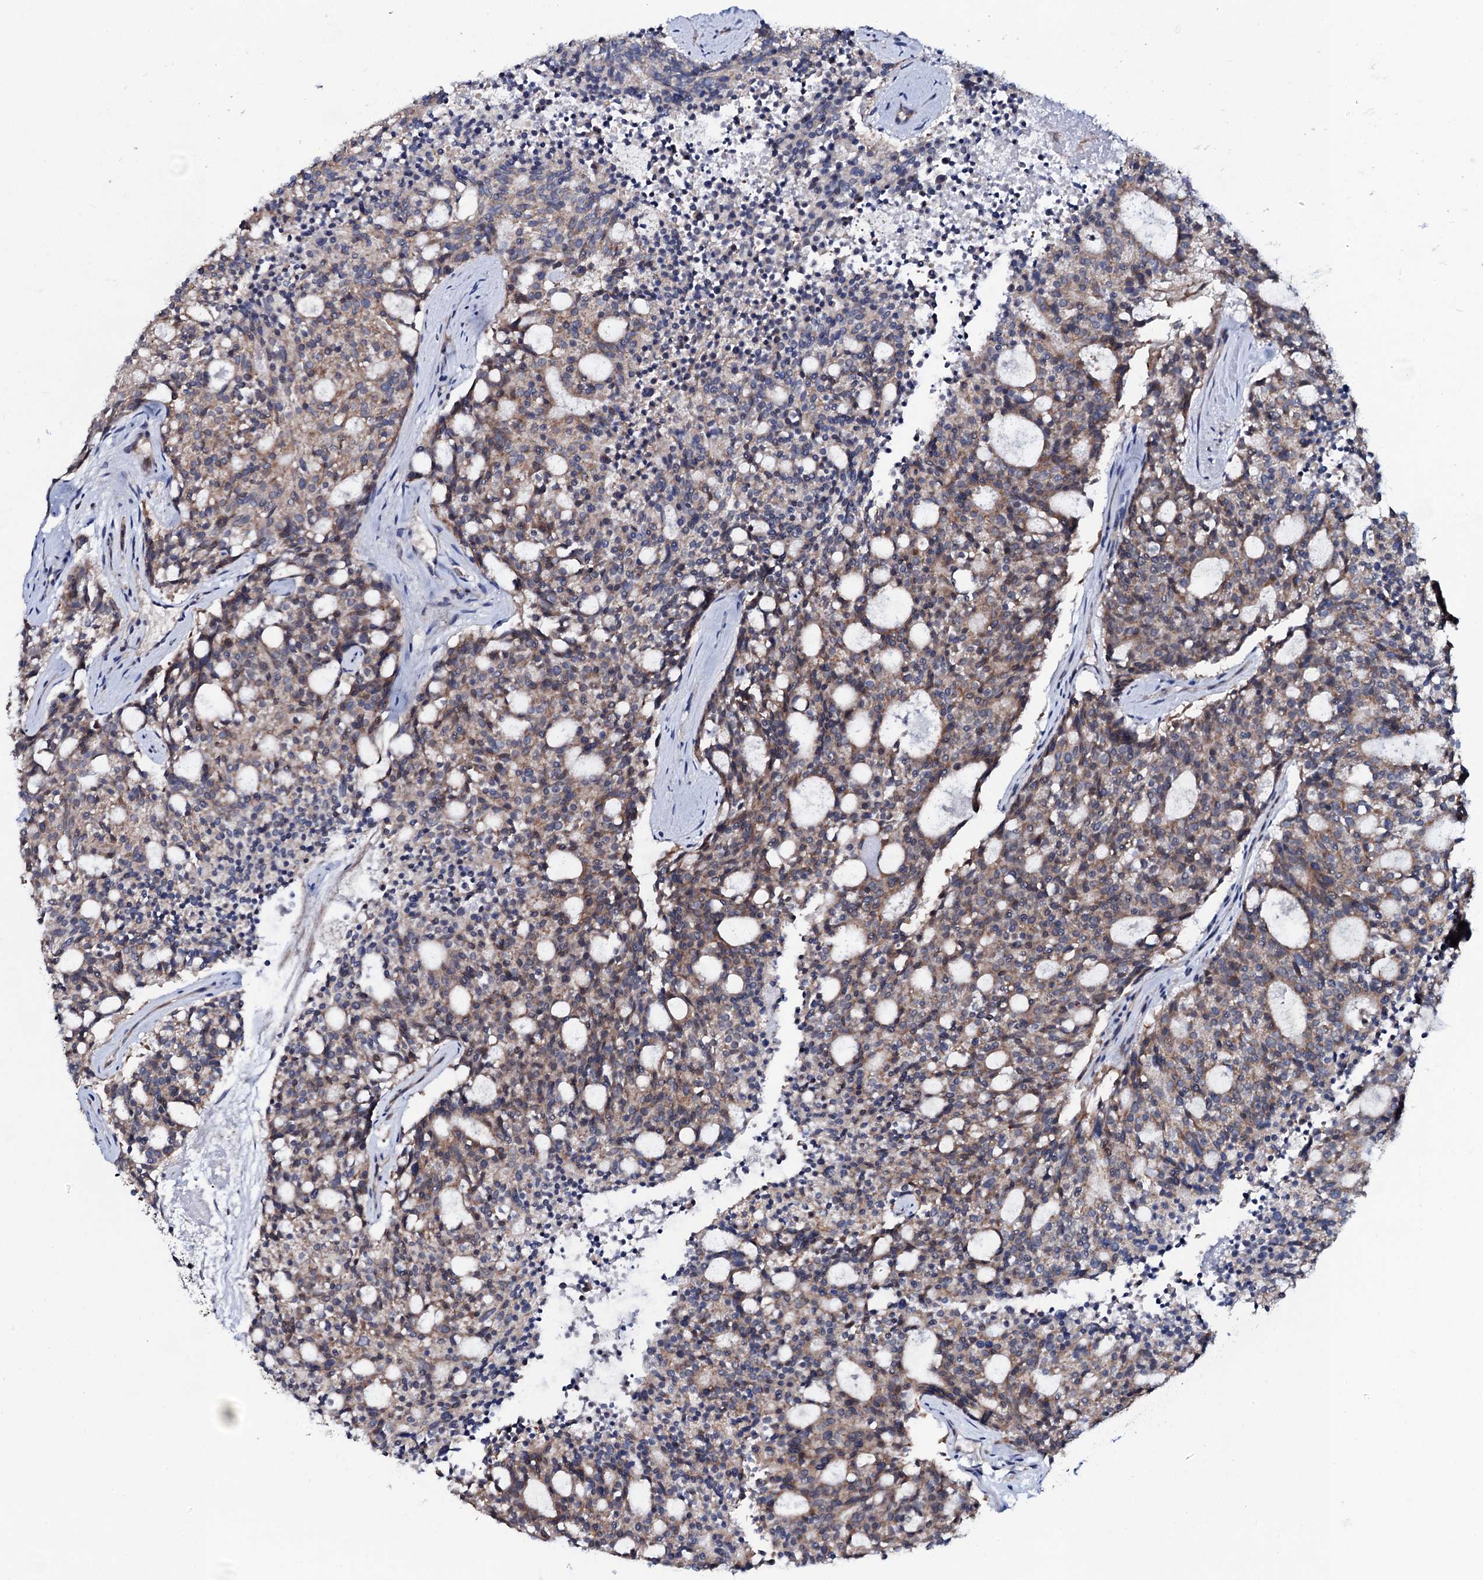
{"staining": {"intensity": "moderate", "quantity": "25%-75%", "location": "cytoplasmic/membranous"}, "tissue": "carcinoid", "cell_type": "Tumor cells", "image_type": "cancer", "snomed": [{"axis": "morphology", "description": "Carcinoid, malignant, NOS"}, {"axis": "topography", "description": "Pancreas"}], "caption": "Carcinoid was stained to show a protein in brown. There is medium levels of moderate cytoplasmic/membranous expression in approximately 25%-75% of tumor cells.", "gene": "PPP1R3D", "patient": {"sex": "female", "age": 54}}